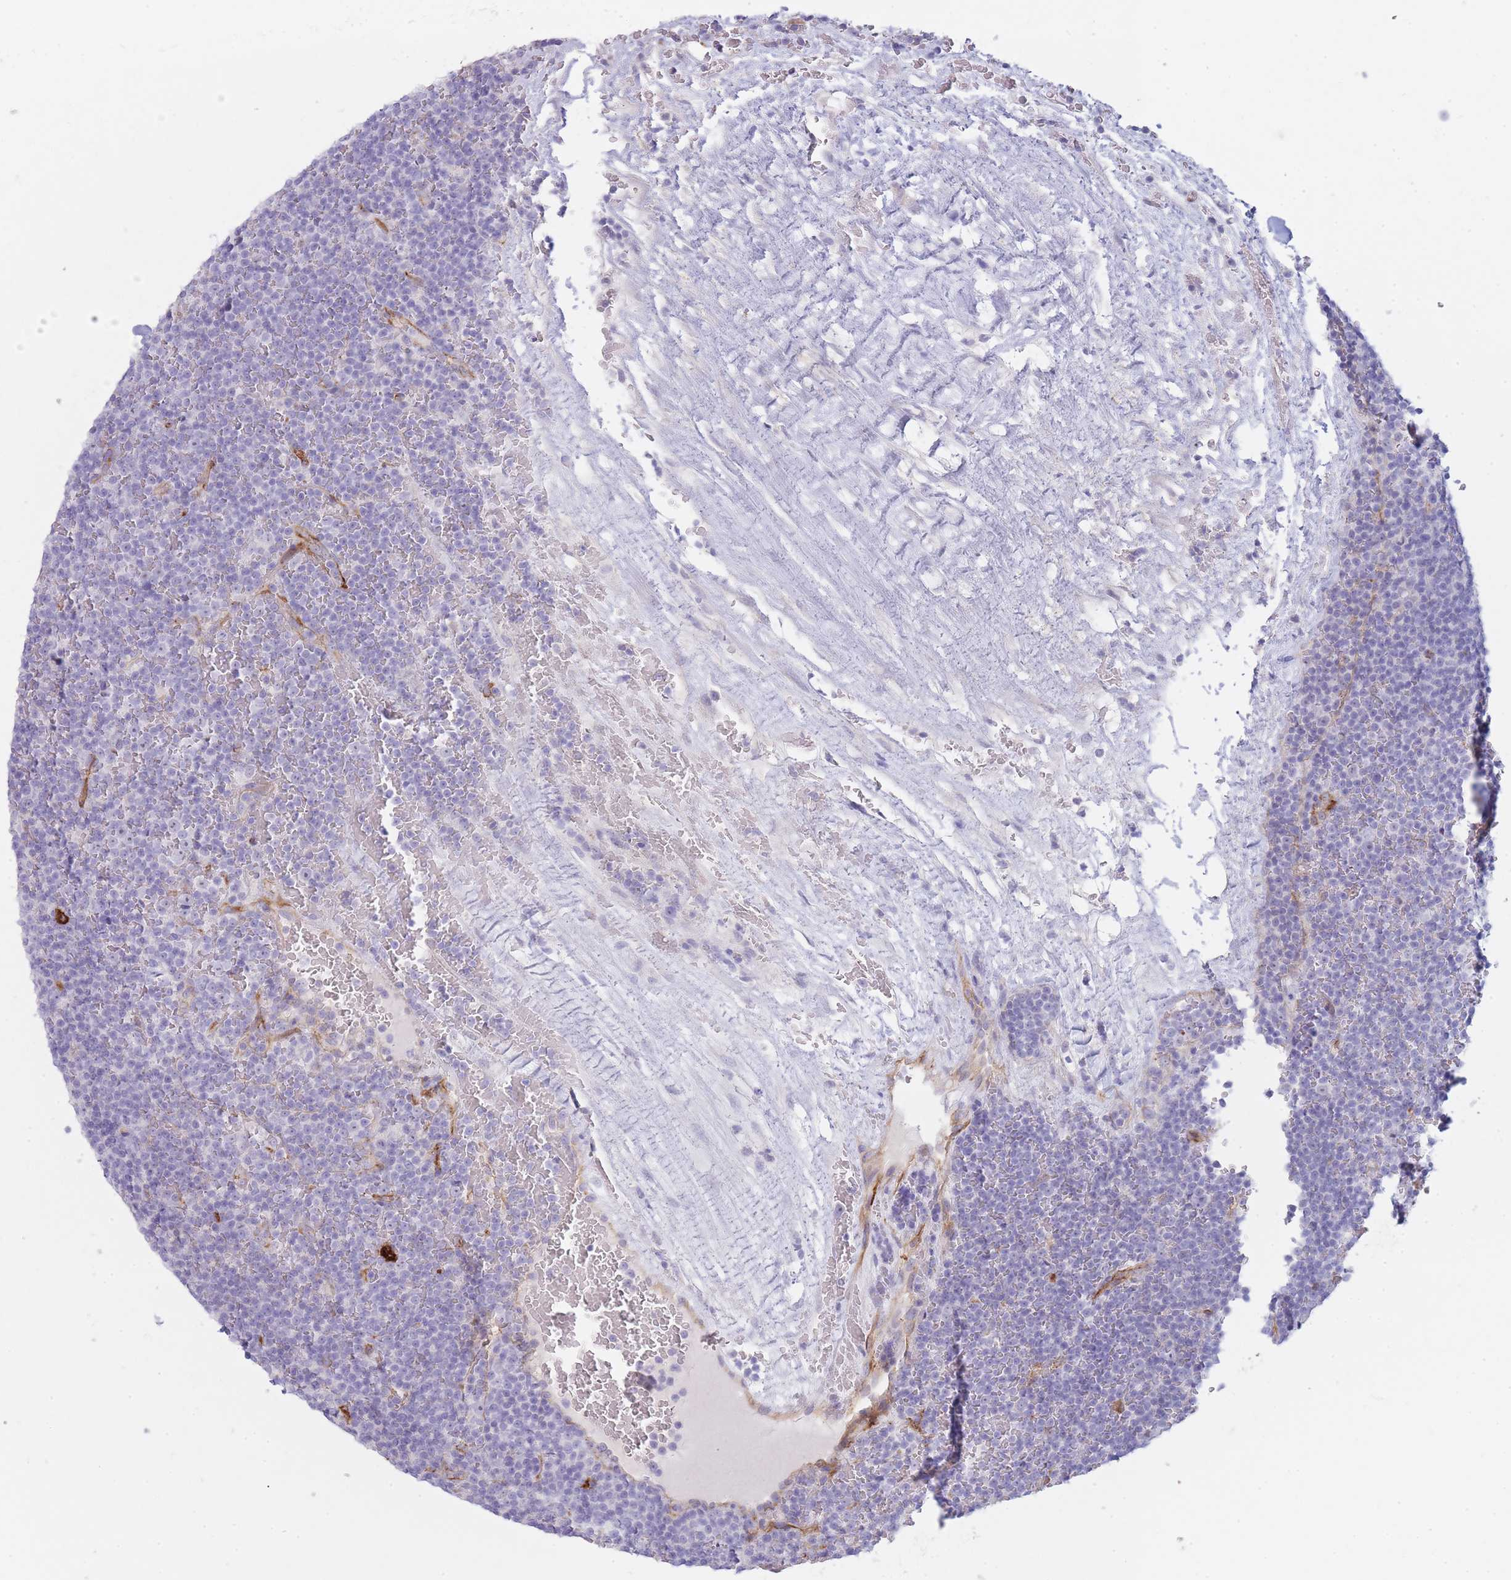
{"staining": {"intensity": "negative", "quantity": "none", "location": "none"}, "tissue": "lymphoma", "cell_type": "Tumor cells", "image_type": "cancer", "snomed": [{"axis": "morphology", "description": "Malignant lymphoma, non-Hodgkin's type, Low grade"}, {"axis": "topography", "description": "Lymph node"}], "caption": "A histopathology image of low-grade malignant lymphoma, non-Hodgkin's type stained for a protein demonstrates no brown staining in tumor cells.", "gene": "UTP14A", "patient": {"sex": "female", "age": 67}}